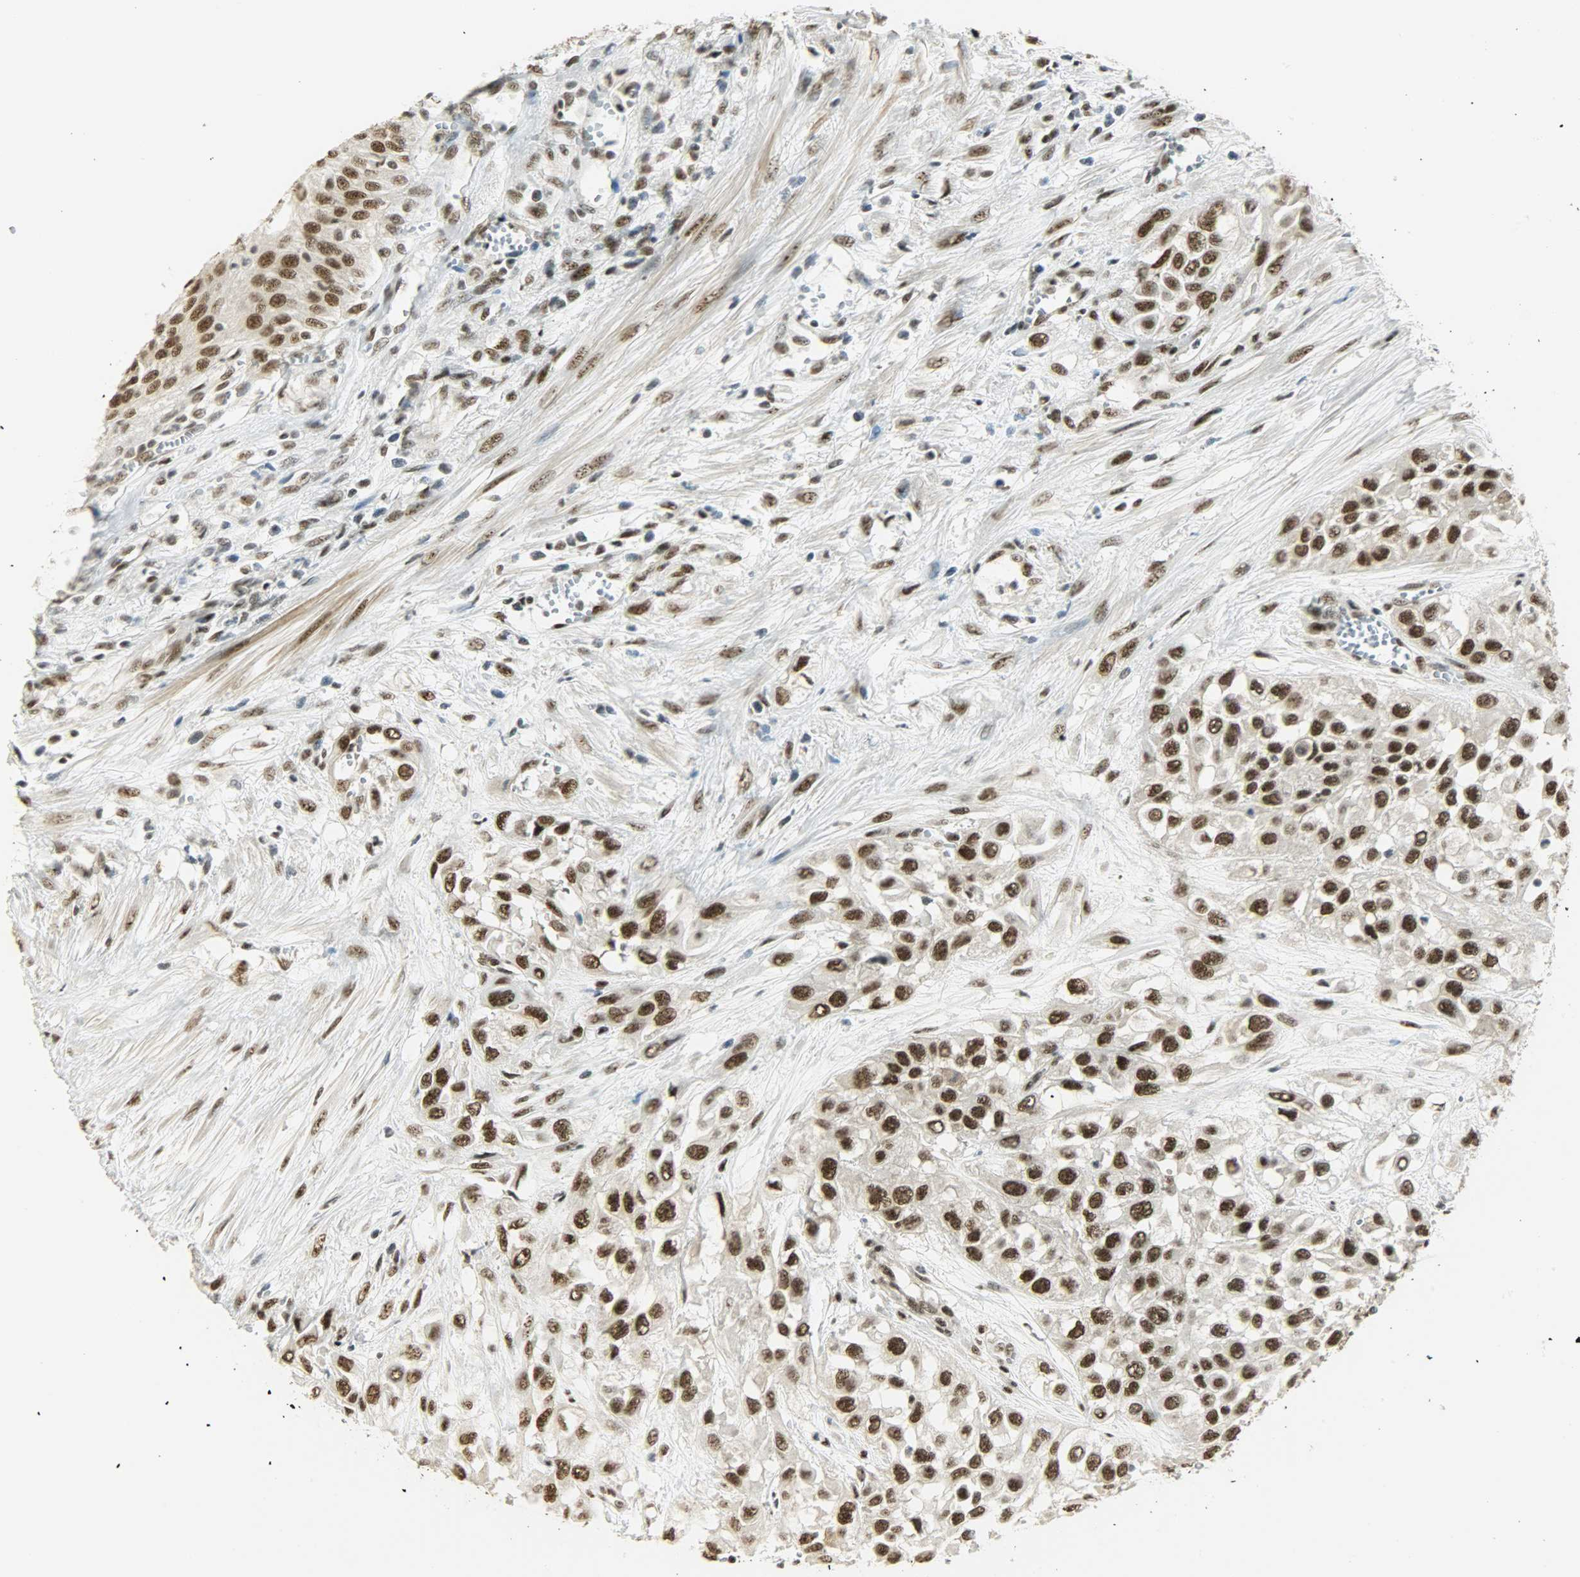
{"staining": {"intensity": "strong", "quantity": ">75%", "location": "nuclear"}, "tissue": "urothelial cancer", "cell_type": "Tumor cells", "image_type": "cancer", "snomed": [{"axis": "morphology", "description": "Urothelial carcinoma, High grade"}, {"axis": "topography", "description": "Urinary bladder"}], "caption": "Immunohistochemical staining of urothelial cancer exhibits high levels of strong nuclear positivity in approximately >75% of tumor cells.", "gene": "SUGP1", "patient": {"sex": "male", "age": 57}}